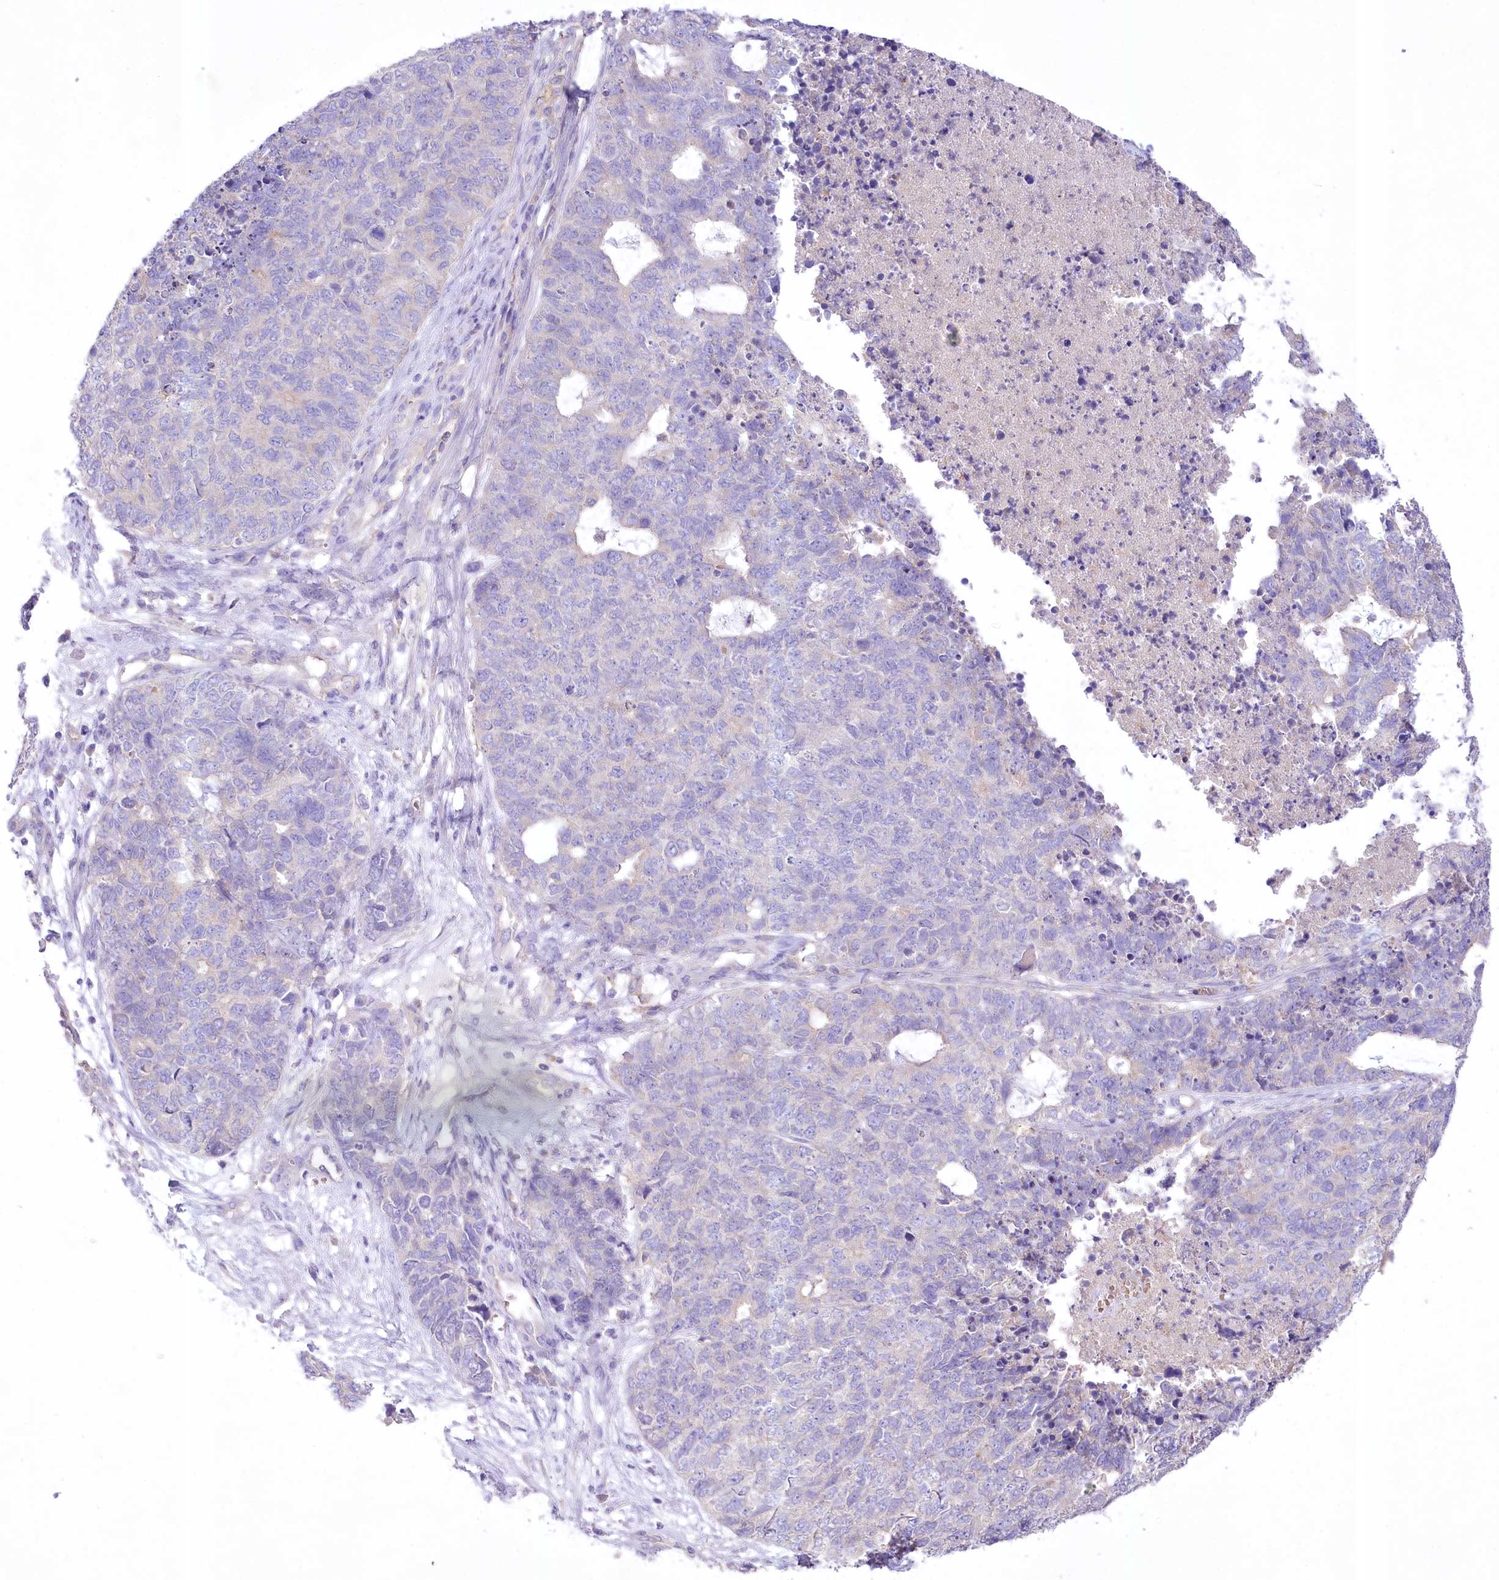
{"staining": {"intensity": "negative", "quantity": "none", "location": "none"}, "tissue": "cervical cancer", "cell_type": "Tumor cells", "image_type": "cancer", "snomed": [{"axis": "morphology", "description": "Squamous cell carcinoma, NOS"}, {"axis": "topography", "description": "Cervix"}], "caption": "Cervical squamous cell carcinoma was stained to show a protein in brown. There is no significant expression in tumor cells.", "gene": "PRSS53", "patient": {"sex": "female", "age": 63}}